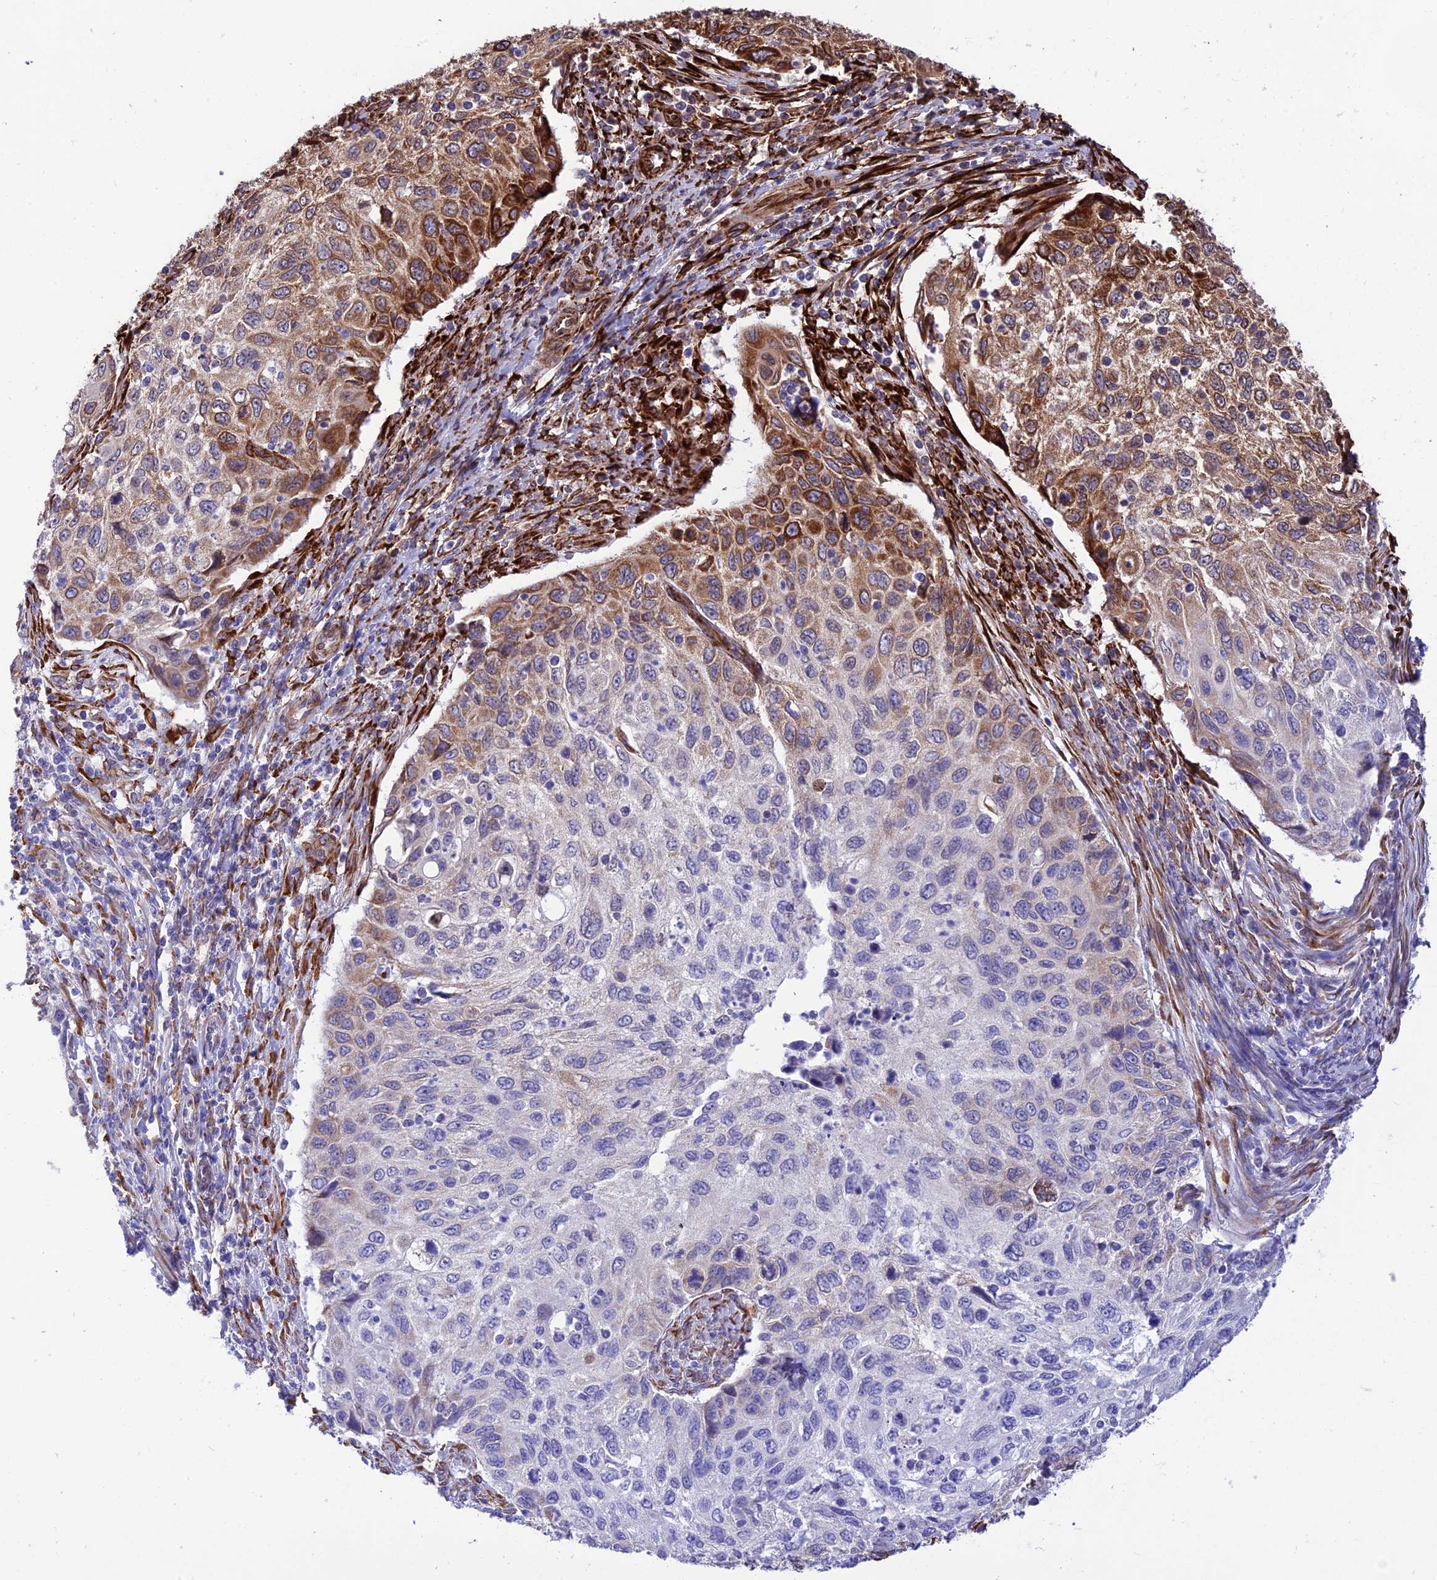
{"staining": {"intensity": "strong", "quantity": "25%-75%", "location": "cytoplasmic/membranous"}, "tissue": "cervical cancer", "cell_type": "Tumor cells", "image_type": "cancer", "snomed": [{"axis": "morphology", "description": "Squamous cell carcinoma, NOS"}, {"axis": "topography", "description": "Cervix"}], "caption": "Approximately 25%-75% of tumor cells in squamous cell carcinoma (cervical) exhibit strong cytoplasmic/membranous protein positivity as visualized by brown immunohistochemical staining.", "gene": "CRTAP", "patient": {"sex": "female", "age": 70}}